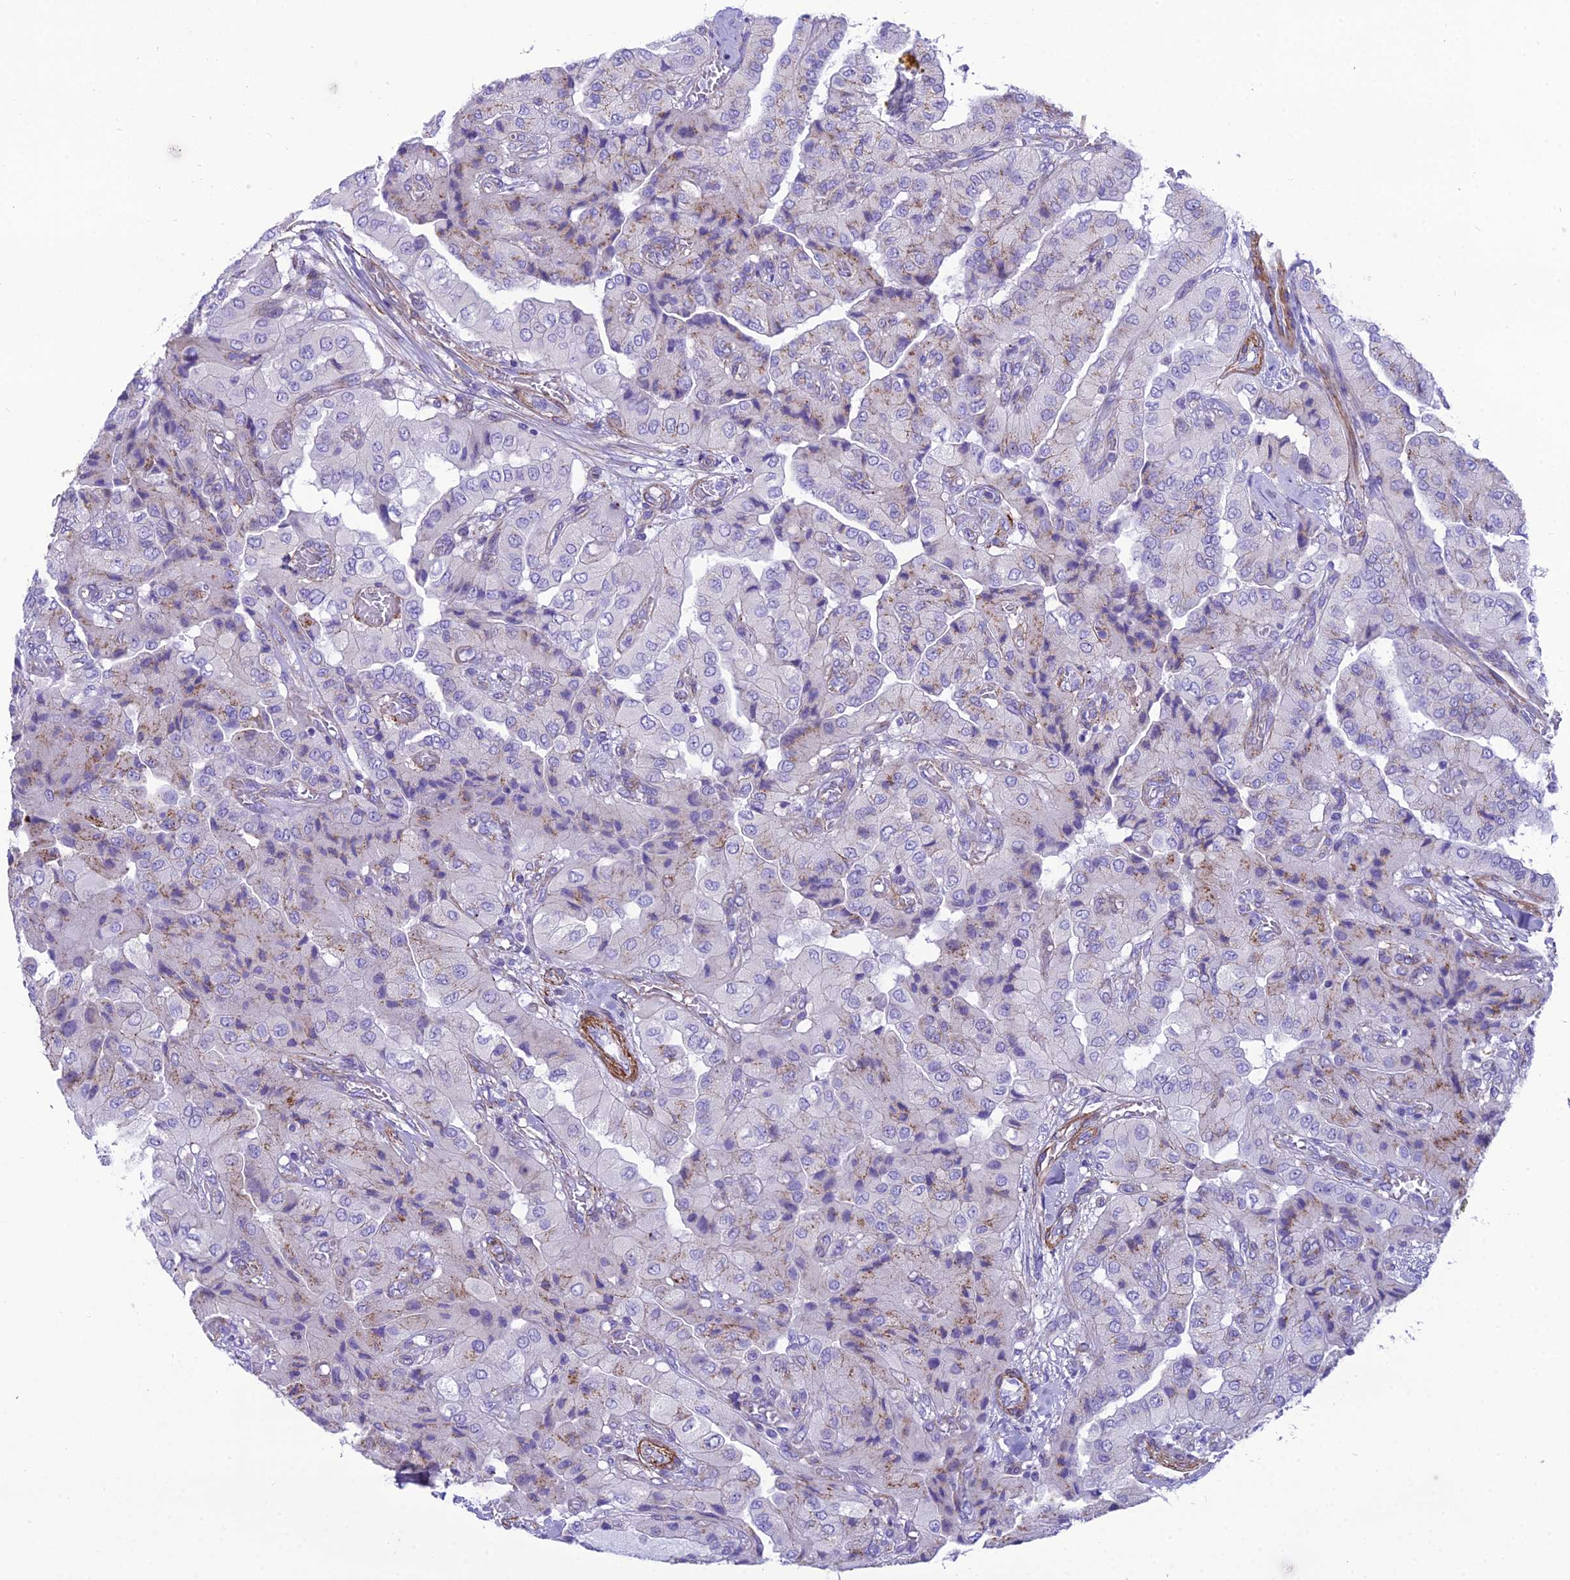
{"staining": {"intensity": "weak", "quantity": "<25%", "location": "cytoplasmic/membranous"}, "tissue": "head and neck cancer", "cell_type": "Tumor cells", "image_type": "cancer", "snomed": [{"axis": "morphology", "description": "Adenocarcinoma, NOS"}, {"axis": "topography", "description": "Head-Neck"}], "caption": "The photomicrograph exhibits no staining of tumor cells in head and neck cancer (adenocarcinoma).", "gene": "GFRA1", "patient": {"sex": "male", "age": 66}}